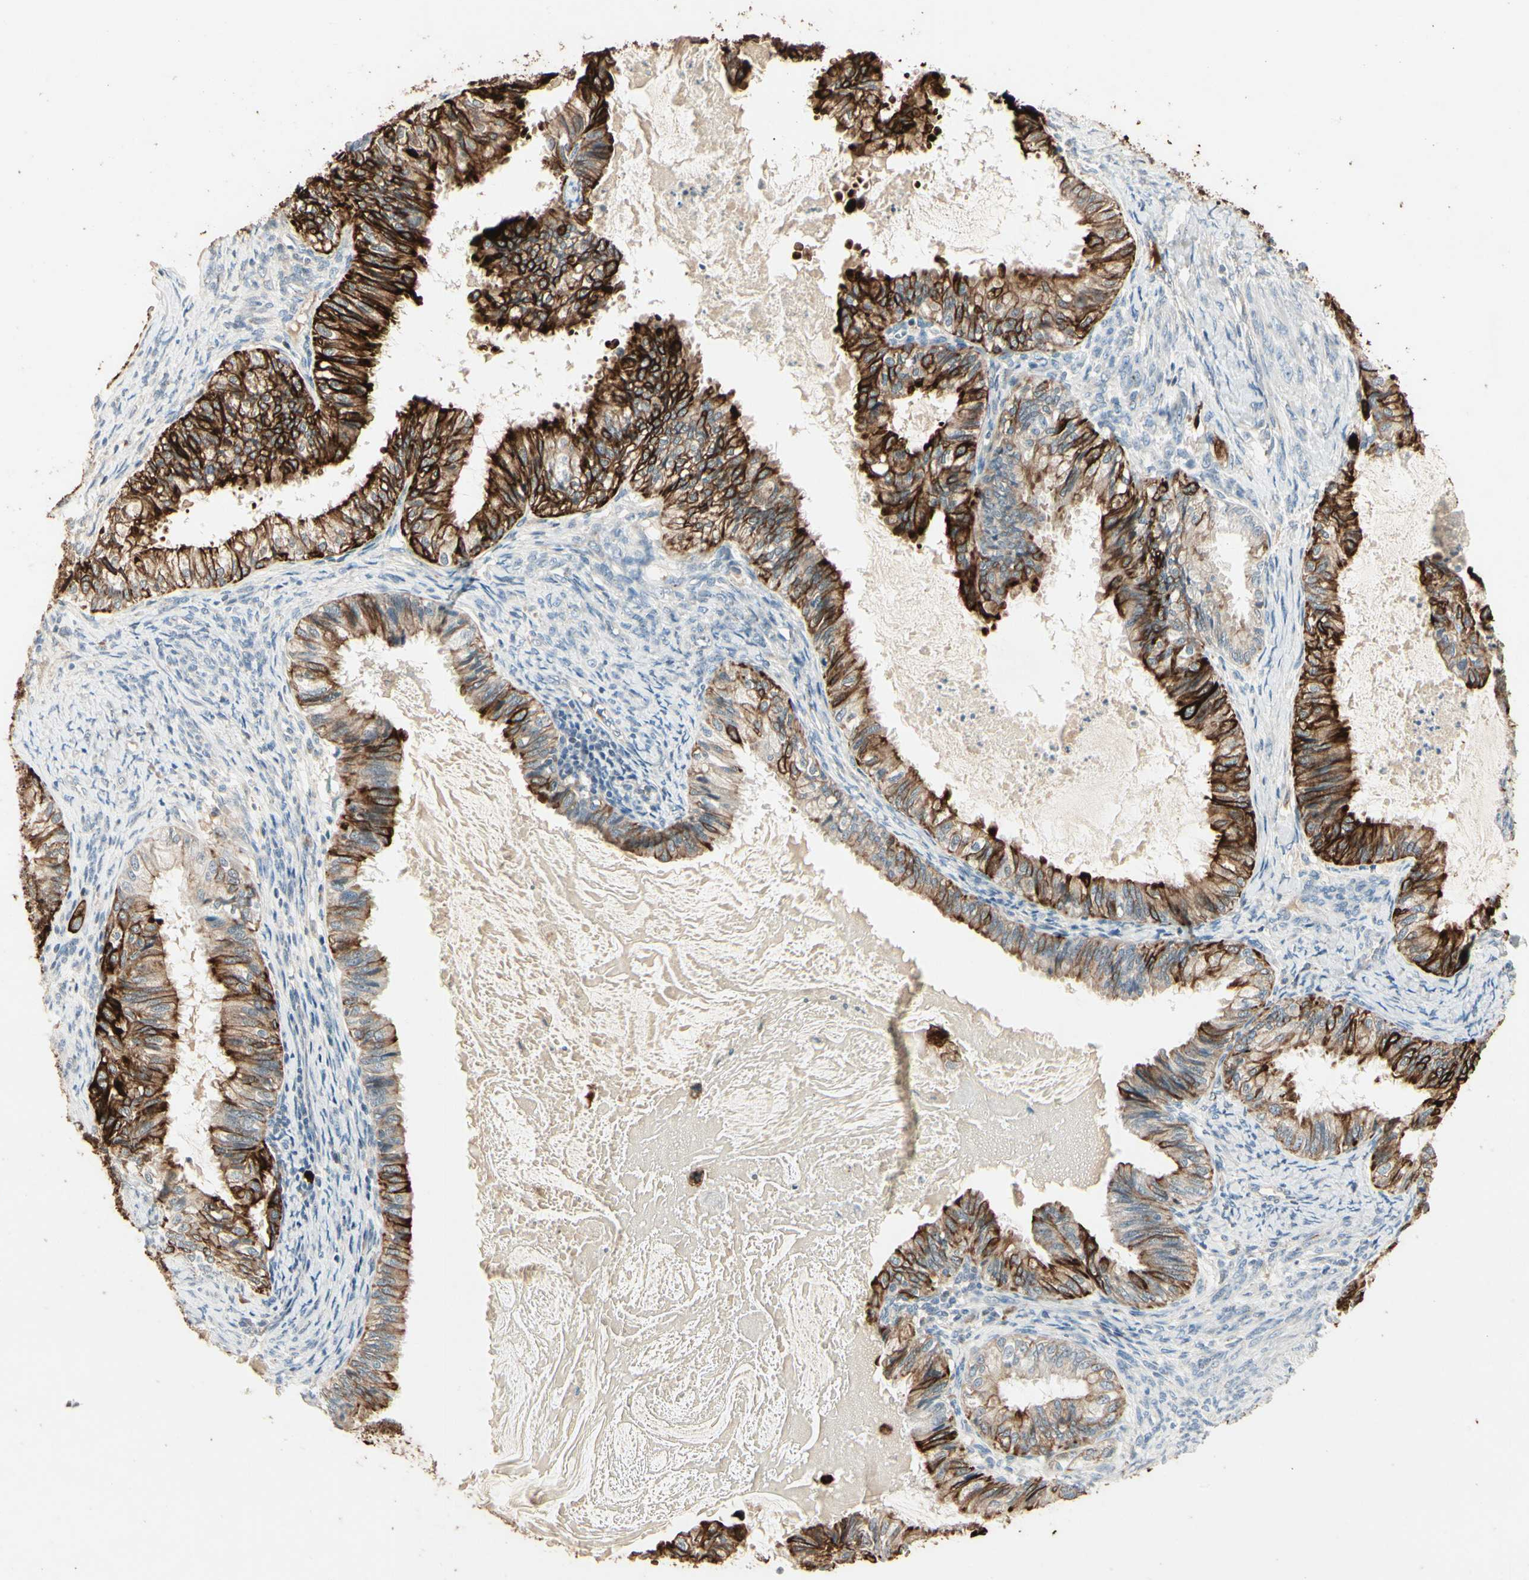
{"staining": {"intensity": "strong", "quantity": ">75%", "location": "cytoplasmic/membranous"}, "tissue": "cervical cancer", "cell_type": "Tumor cells", "image_type": "cancer", "snomed": [{"axis": "morphology", "description": "Normal tissue, NOS"}, {"axis": "morphology", "description": "Adenocarcinoma, NOS"}, {"axis": "topography", "description": "Cervix"}, {"axis": "topography", "description": "Endometrium"}], "caption": "Protein expression analysis of cervical cancer demonstrates strong cytoplasmic/membranous staining in approximately >75% of tumor cells.", "gene": "SKIL", "patient": {"sex": "female", "age": 86}}